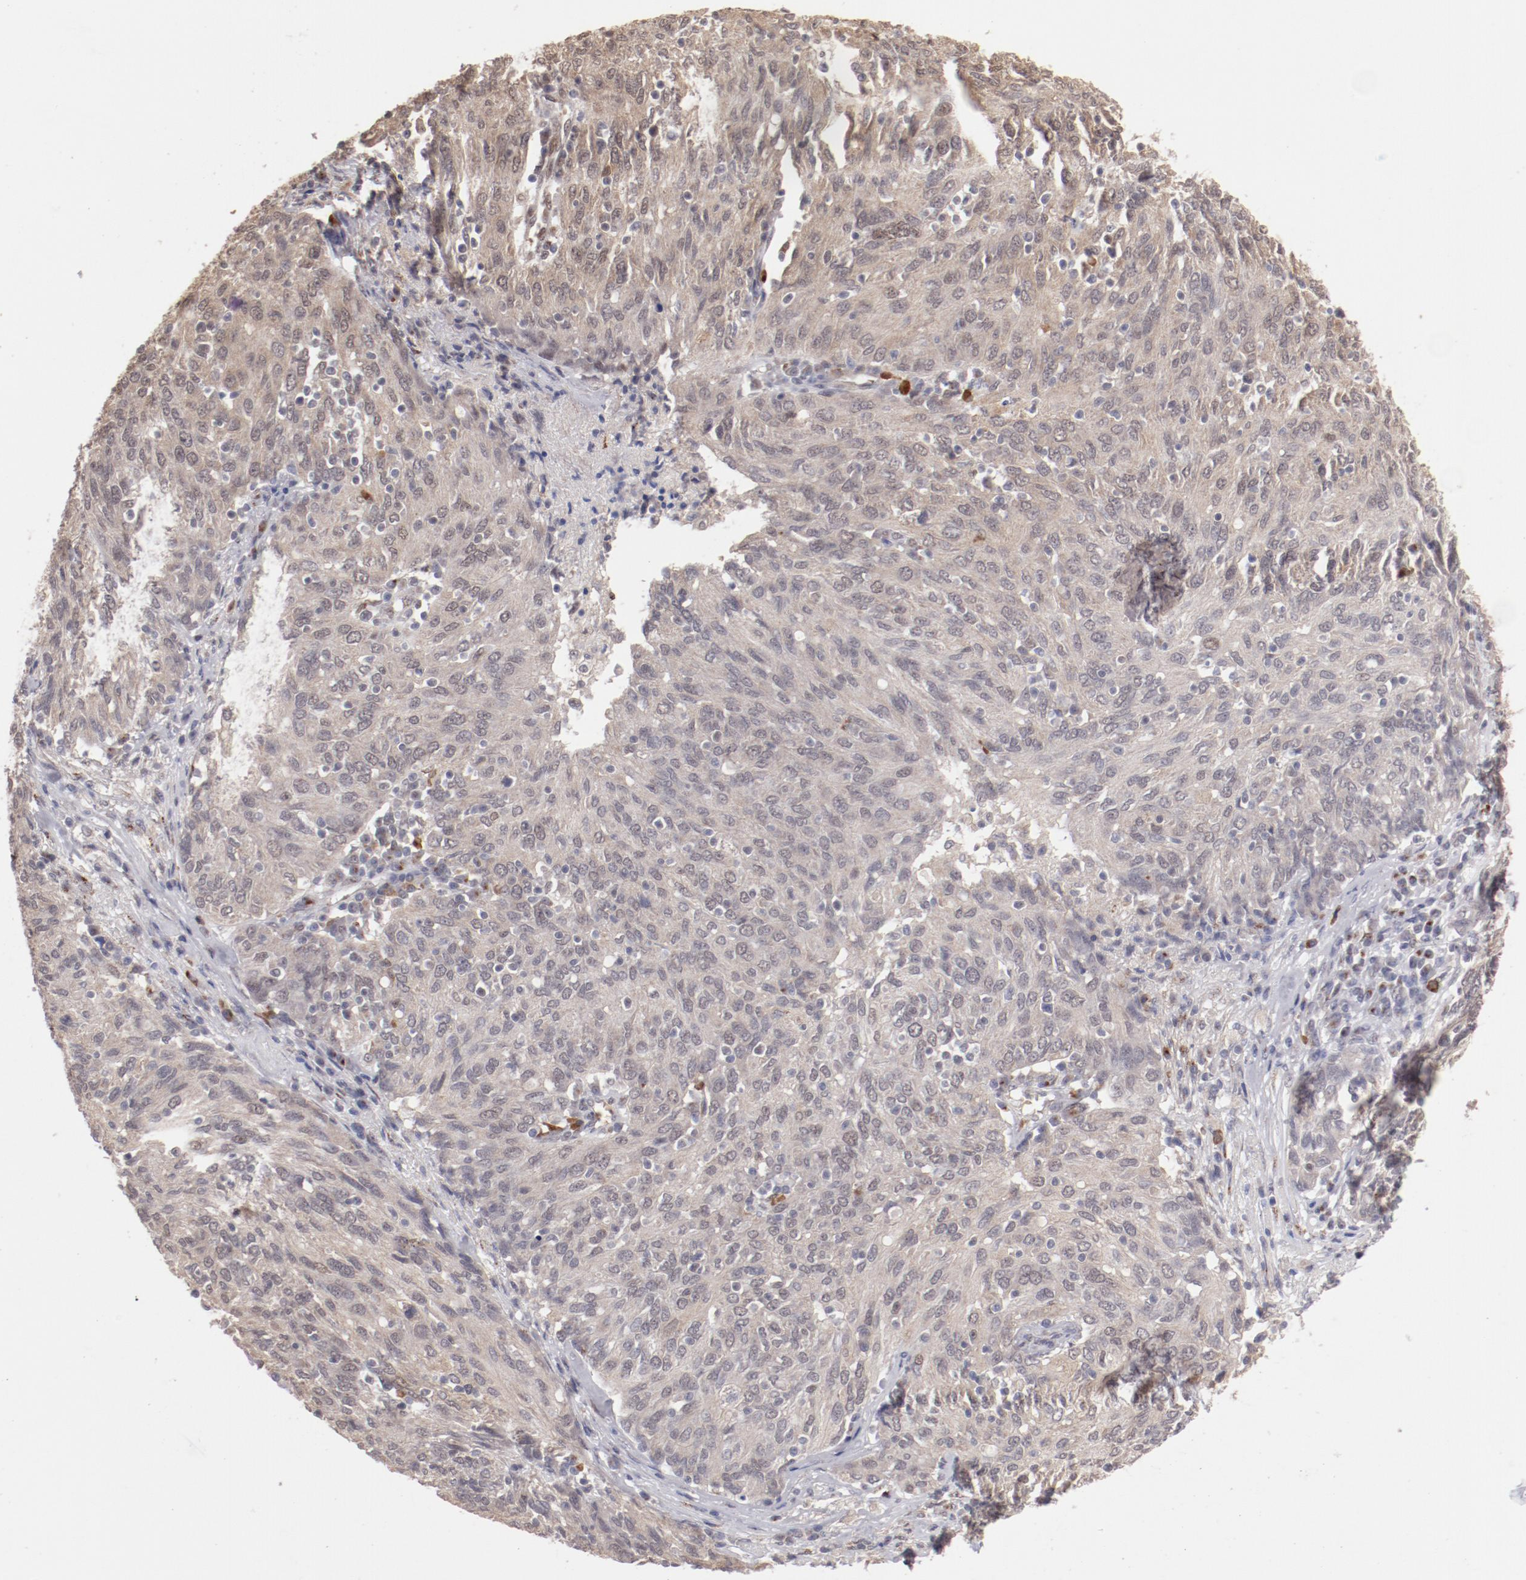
{"staining": {"intensity": "weak", "quantity": ">75%", "location": "cytoplasmic/membranous"}, "tissue": "ovarian cancer", "cell_type": "Tumor cells", "image_type": "cancer", "snomed": [{"axis": "morphology", "description": "Carcinoma, endometroid"}, {"axis": "topography", "description": "Ovary"}], "caption": "A low amount of weak cytoplasmic/membranous expression is identified in about >75% of tumor cells in ovarian endometroid carcinoma tissue. (Stains: DAB (3,3'-diaminobenzidine) in brown, nuclei in blue, Microscopy: brightfield microscopy at high magnification).", "gene": "NFE2", "patient": {"sex": "female", "age": 50}}